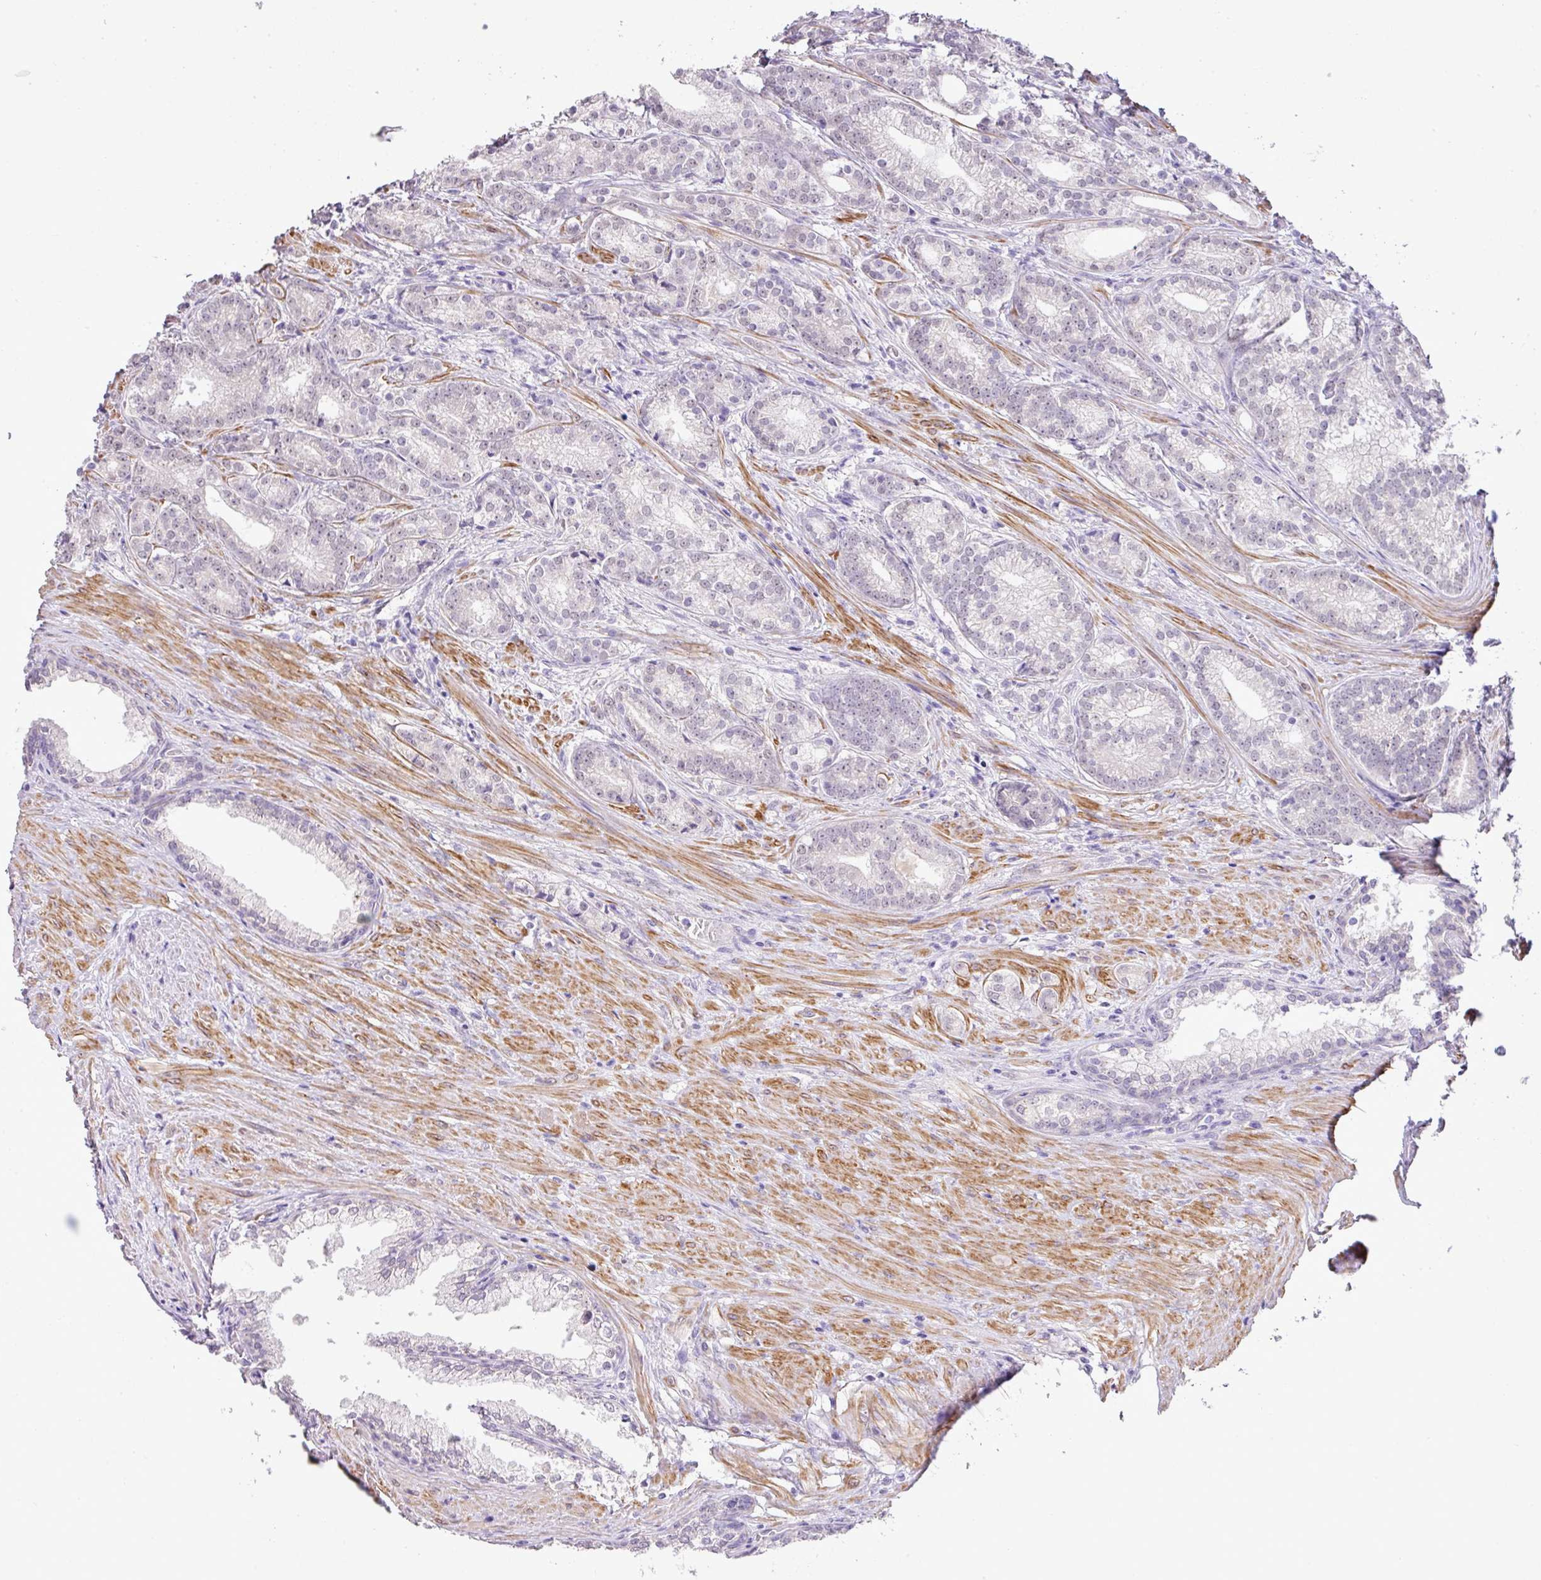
{"staining": {"intensity": "negative", "quantity": "none", "location": "none"}, "tissue": "prostate cancer", "cell_type": "Tumor cells", "image_type": "cancer", "snomed": [{"axis": "morphology", "description": "Adenocarcinoma, Low grade"}, {"axis": "topography", "description": "Prostate"}], "caption": "Prostate cancer was stained to show a protein in brown. There is no significant staining in tumor cells. Nuclei are stained in blue.", "gene": "DIP2A", "patient": {"sex": "male", "age": 71}}